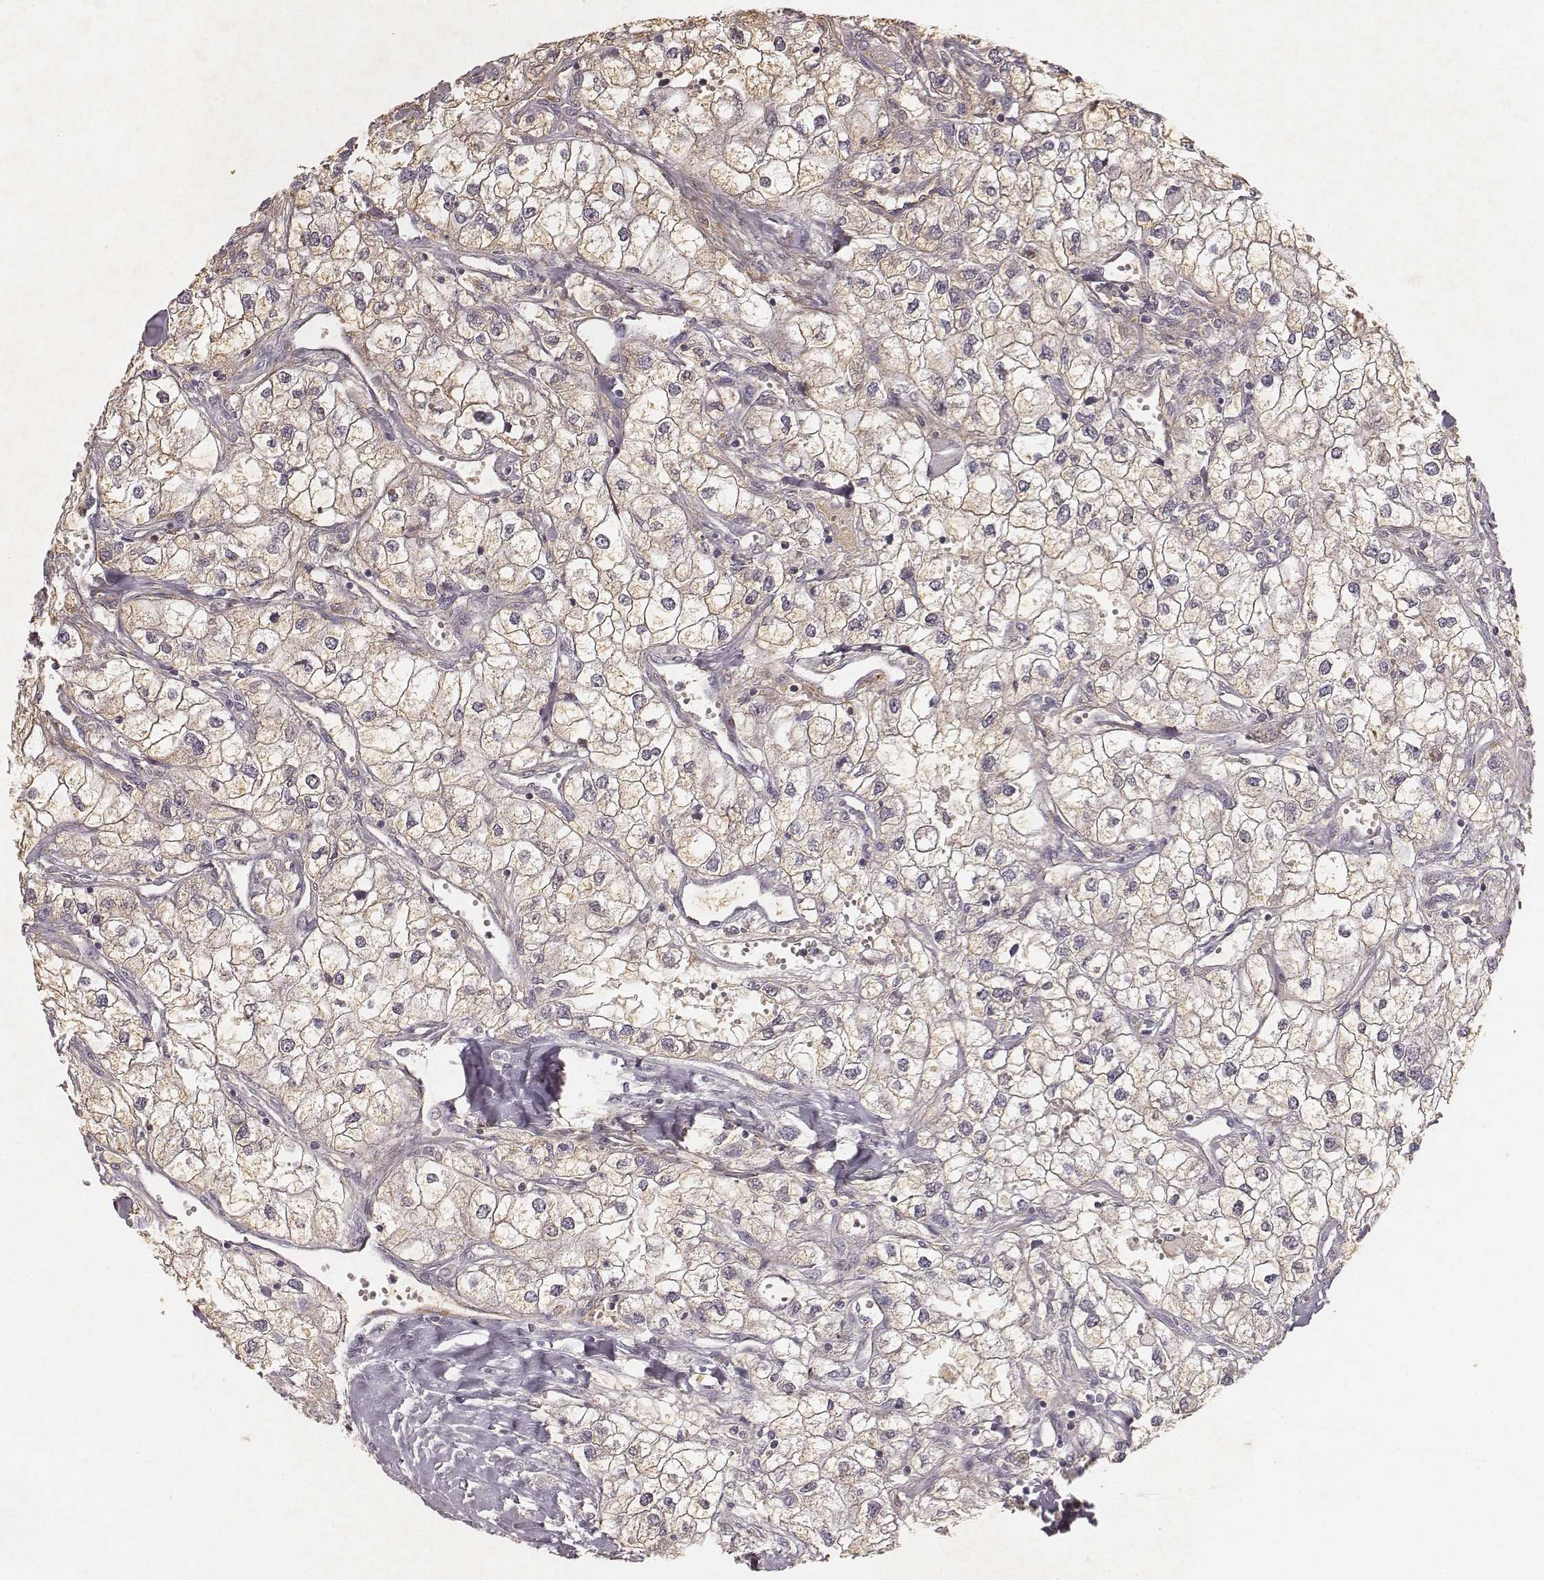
{"staining": {"intensity": "weak", "quantity": "<25%", "location": "cytoplasmic/membranous"}, "tissue": "renal cancer", "cell_type": "Tumor cells", "image_type": "cancer", "snomed": [{"axis": "morphology", "description": "Adenocarcinoma, NOS"}, {"axis": "topography", "description": "Kidney"}], "caption": "A high-resolution photomicrograph shows immunohistochemistry (IHC) staining of renal cancer, which exhibits no significant expression in tumor cells.", "gene": "MADCAM1", "patient": {"sex": "male", "age": 59}}